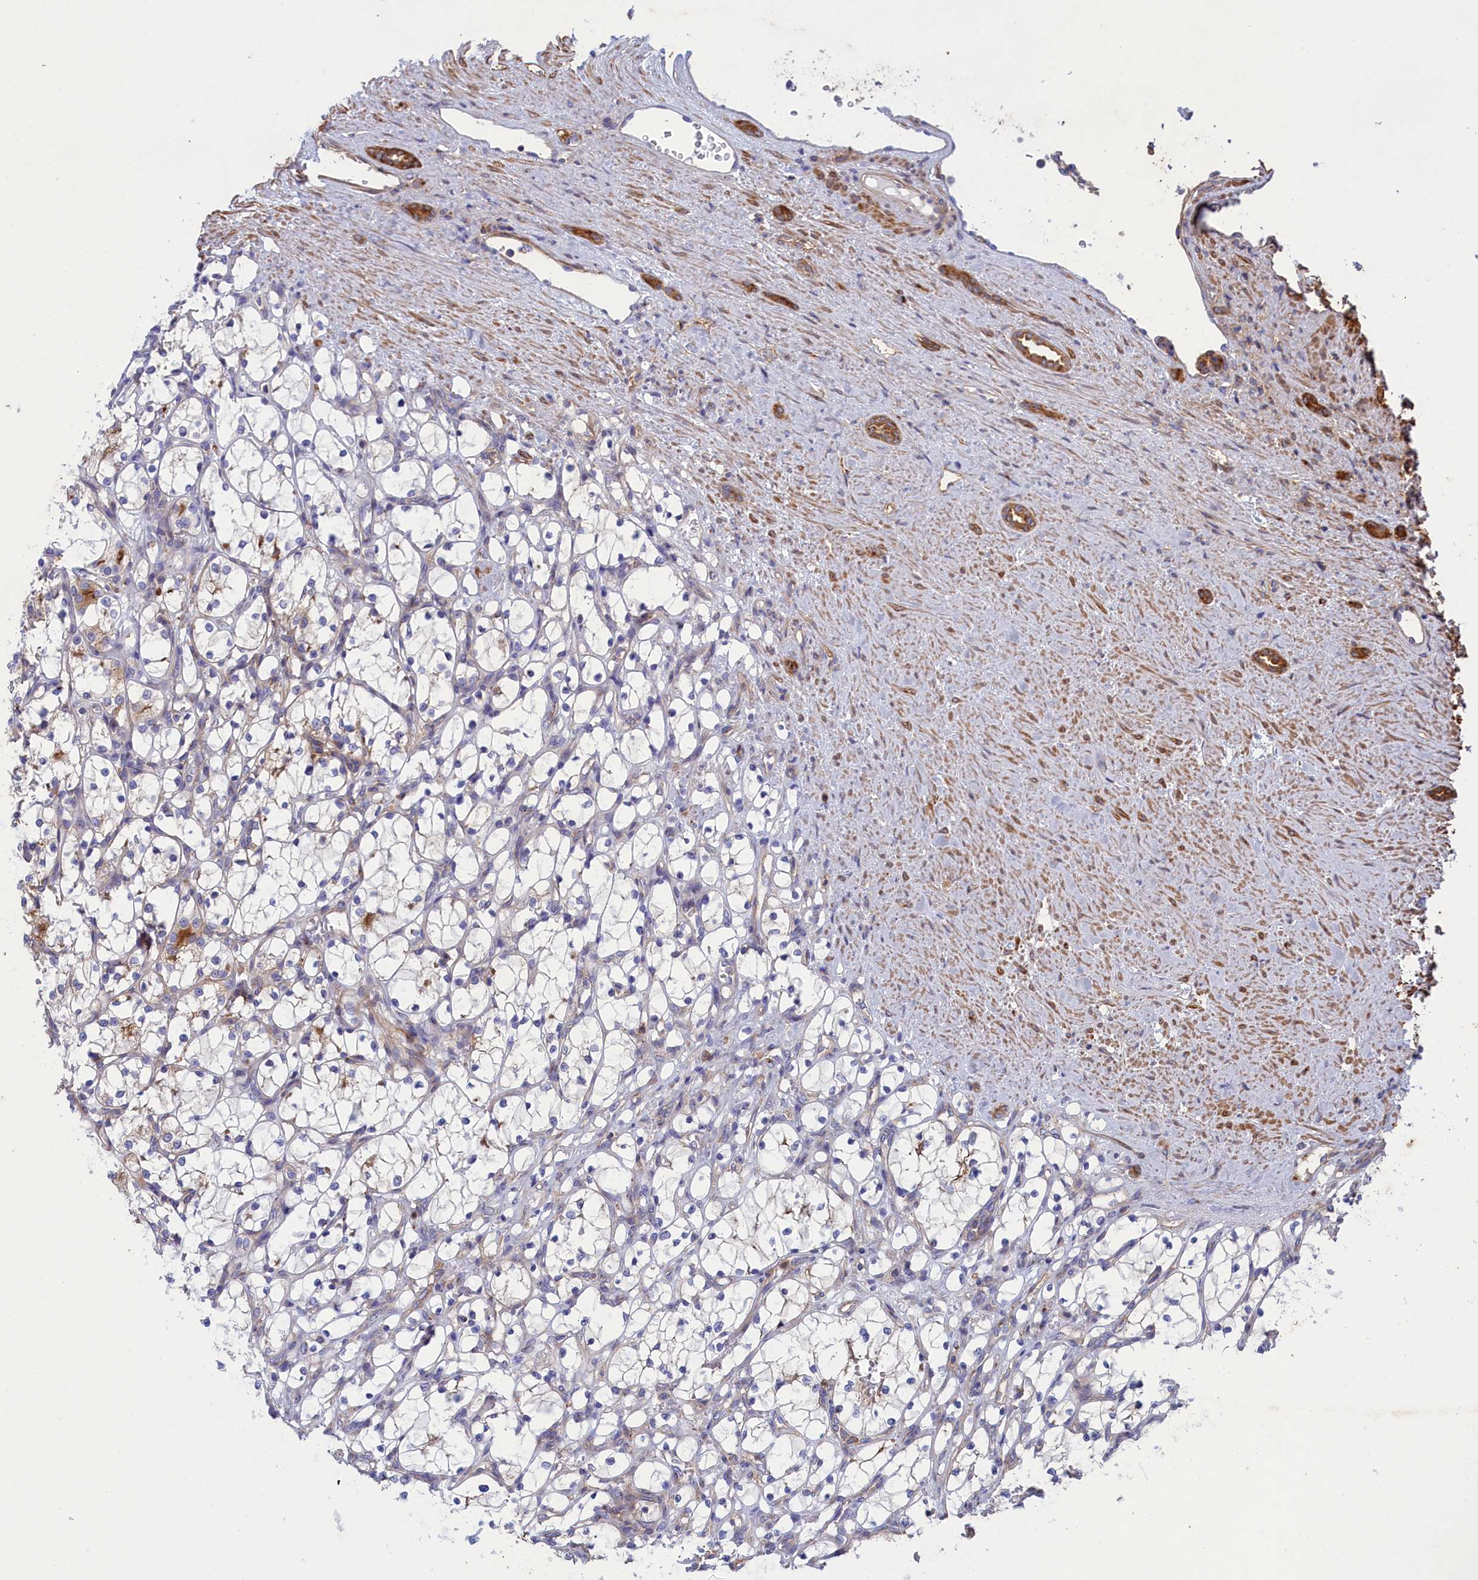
{"staining": {"intensity": "negative", "quantity": "none", "location": "none"}, "tissue": "renal cancer", "cell_type": "Tumor cells", "image_type": "cancer", "snomed": [{"axis": "morphology", "description": "Adenocarcinoma, NOS"}, {"axis": "topography", "description": "Kidney"}], "caption": "A high-resolution micrograph shows IHC staining of renal cancer (adenocarcinoma), which demonstrates no significant positivity in tumor cells.", "gene": "SCAMP4", "patient": {"sex": "female", "age": 69}}